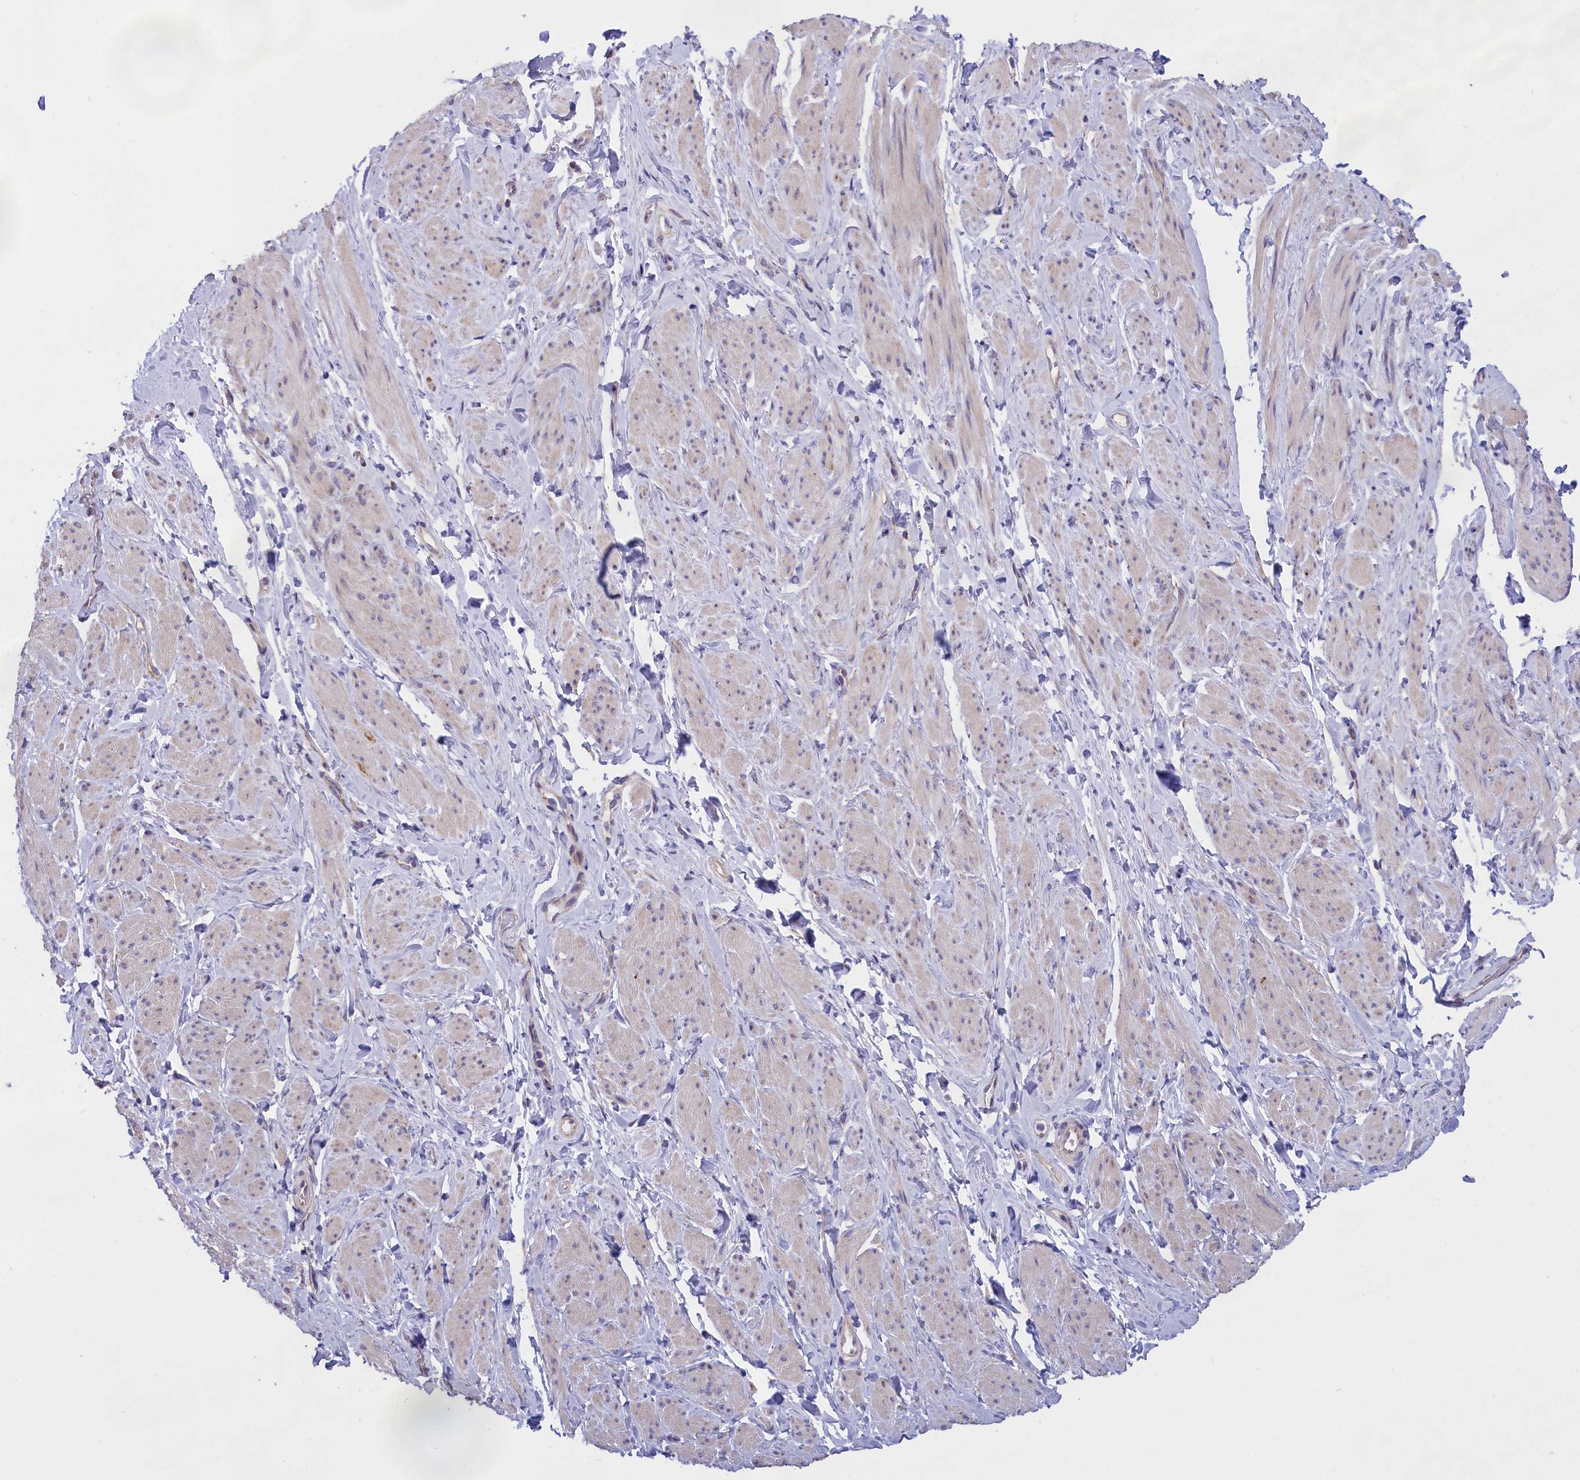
{"staining": {"intensity": "negative", "quantity": "none", "location": "none"}, "tissue": "smooth muscle", "cell_type": "Smooth muscle cells", "image_type": "normal", "snomed": [{"axis": "morphology", "description": "Normal tissue, NOS"}, {"axis": "topography", "description": "Smooth muscle"}, {"axis": "topography", "description": "Peripheral nerve tissue"}], "caption": "High power microscopy micrograph of an immunohistochemistry micrograph of normal smooth muscle, revealing no significant staining in smooth muscle cells.", "gene": "CYP2U1", "patient": {"sex": "male", "age": 69}}